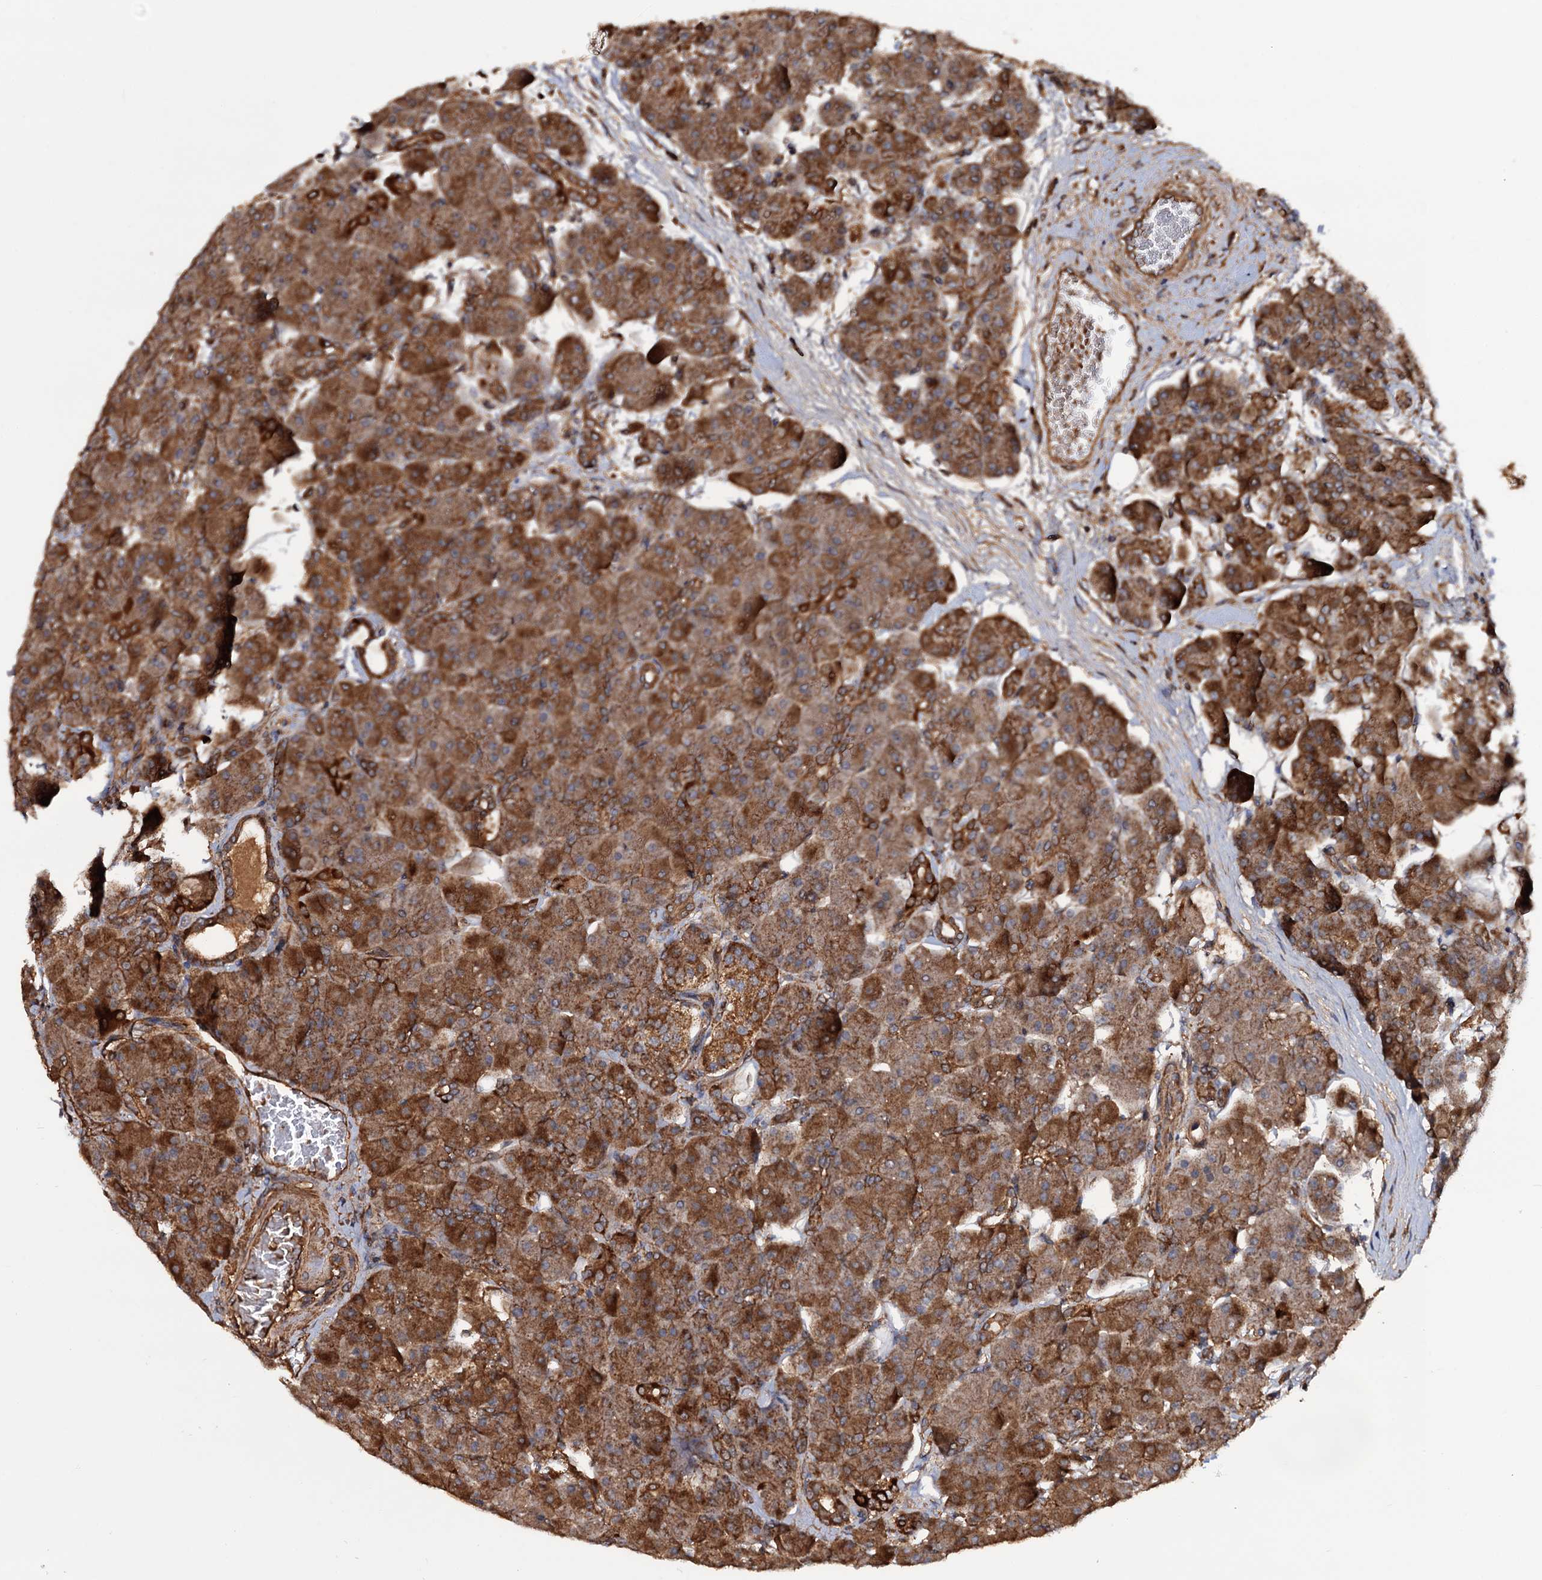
{"staining": {"intensity": "strong", "quantity": ">75%", "location": "cytoplasmic/membranous"}, "tissue": "pancreas", "cell_type": "Exocrine glandular cells", "image_type": "normal", "snomed": [{"axis": "morphology", "description": "Normal tissue, NOS"}, {"axis": "topography", "description": "Pancreas"}], "caption": "A high amount of strong cytoplasmic/membranous positivity is present in approximately >75% of exocrine glandular cells in unremarkable pancreas.", "gene": "MRPL42", "patient": {"sex": "male", "age": 66}}